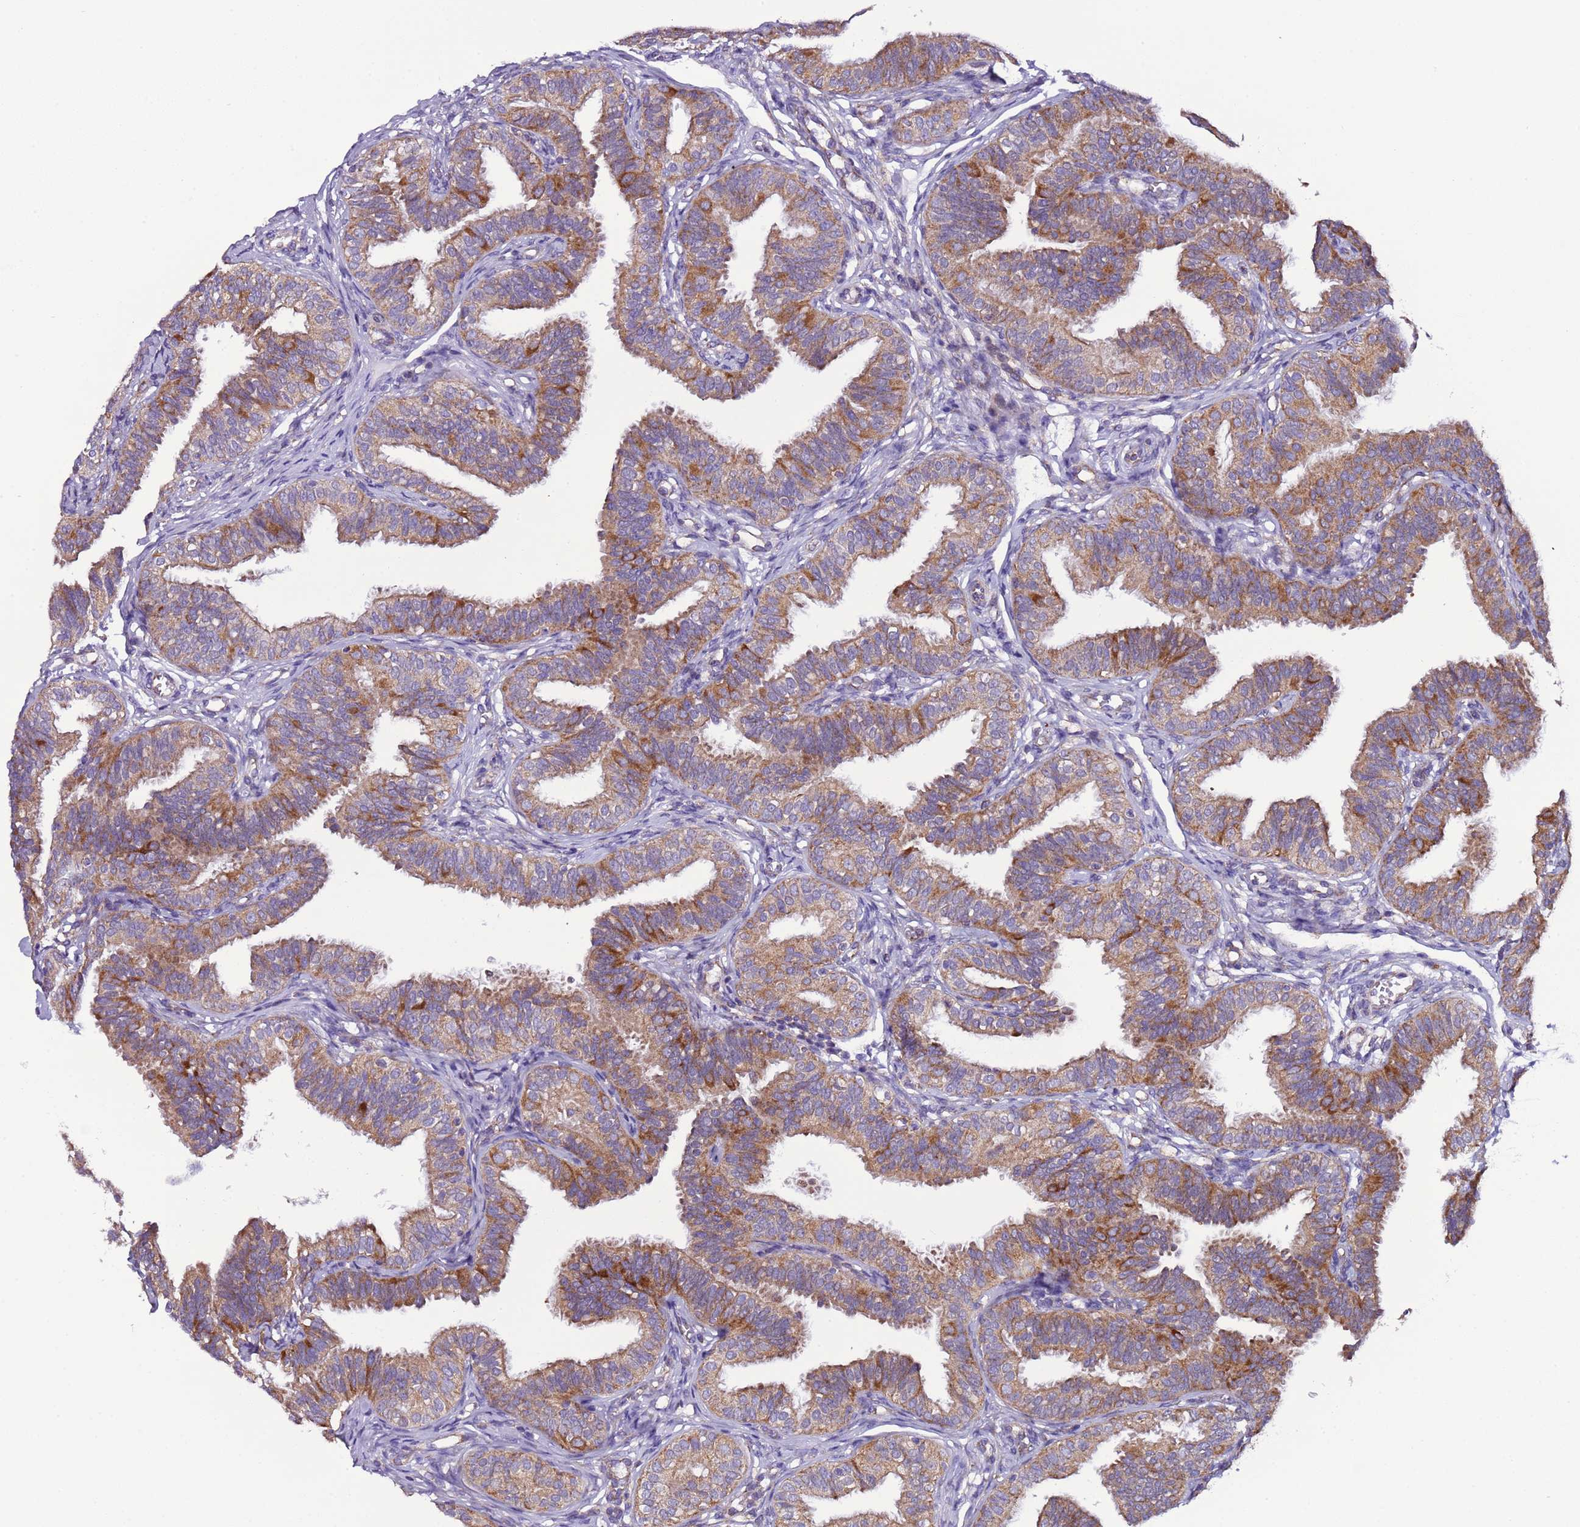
{"staining": {"intensity": "moderate", "quantity": ">75%", "location": "cytoplasmic/membranous"}, "tissue": "fallopian tube", "cell_type": "Glandular cells", "image_type": "normal", "snomed": [{"axis": "morphology", "description": "Normal tissue, NOS"}, {"axis": "topography", "description": "Fallopian tube"}], "caption": "An immunohistochemistry (IHC) histopathology image of benign tissue is shown. Protein staining in brown shows moderate cytoplasmic/membranous positivity in fallopian tube within glandular cells. Nuclei are stained in blue.", "gene": "AHI1", "patient": {"sex": "female", "age": 35}}